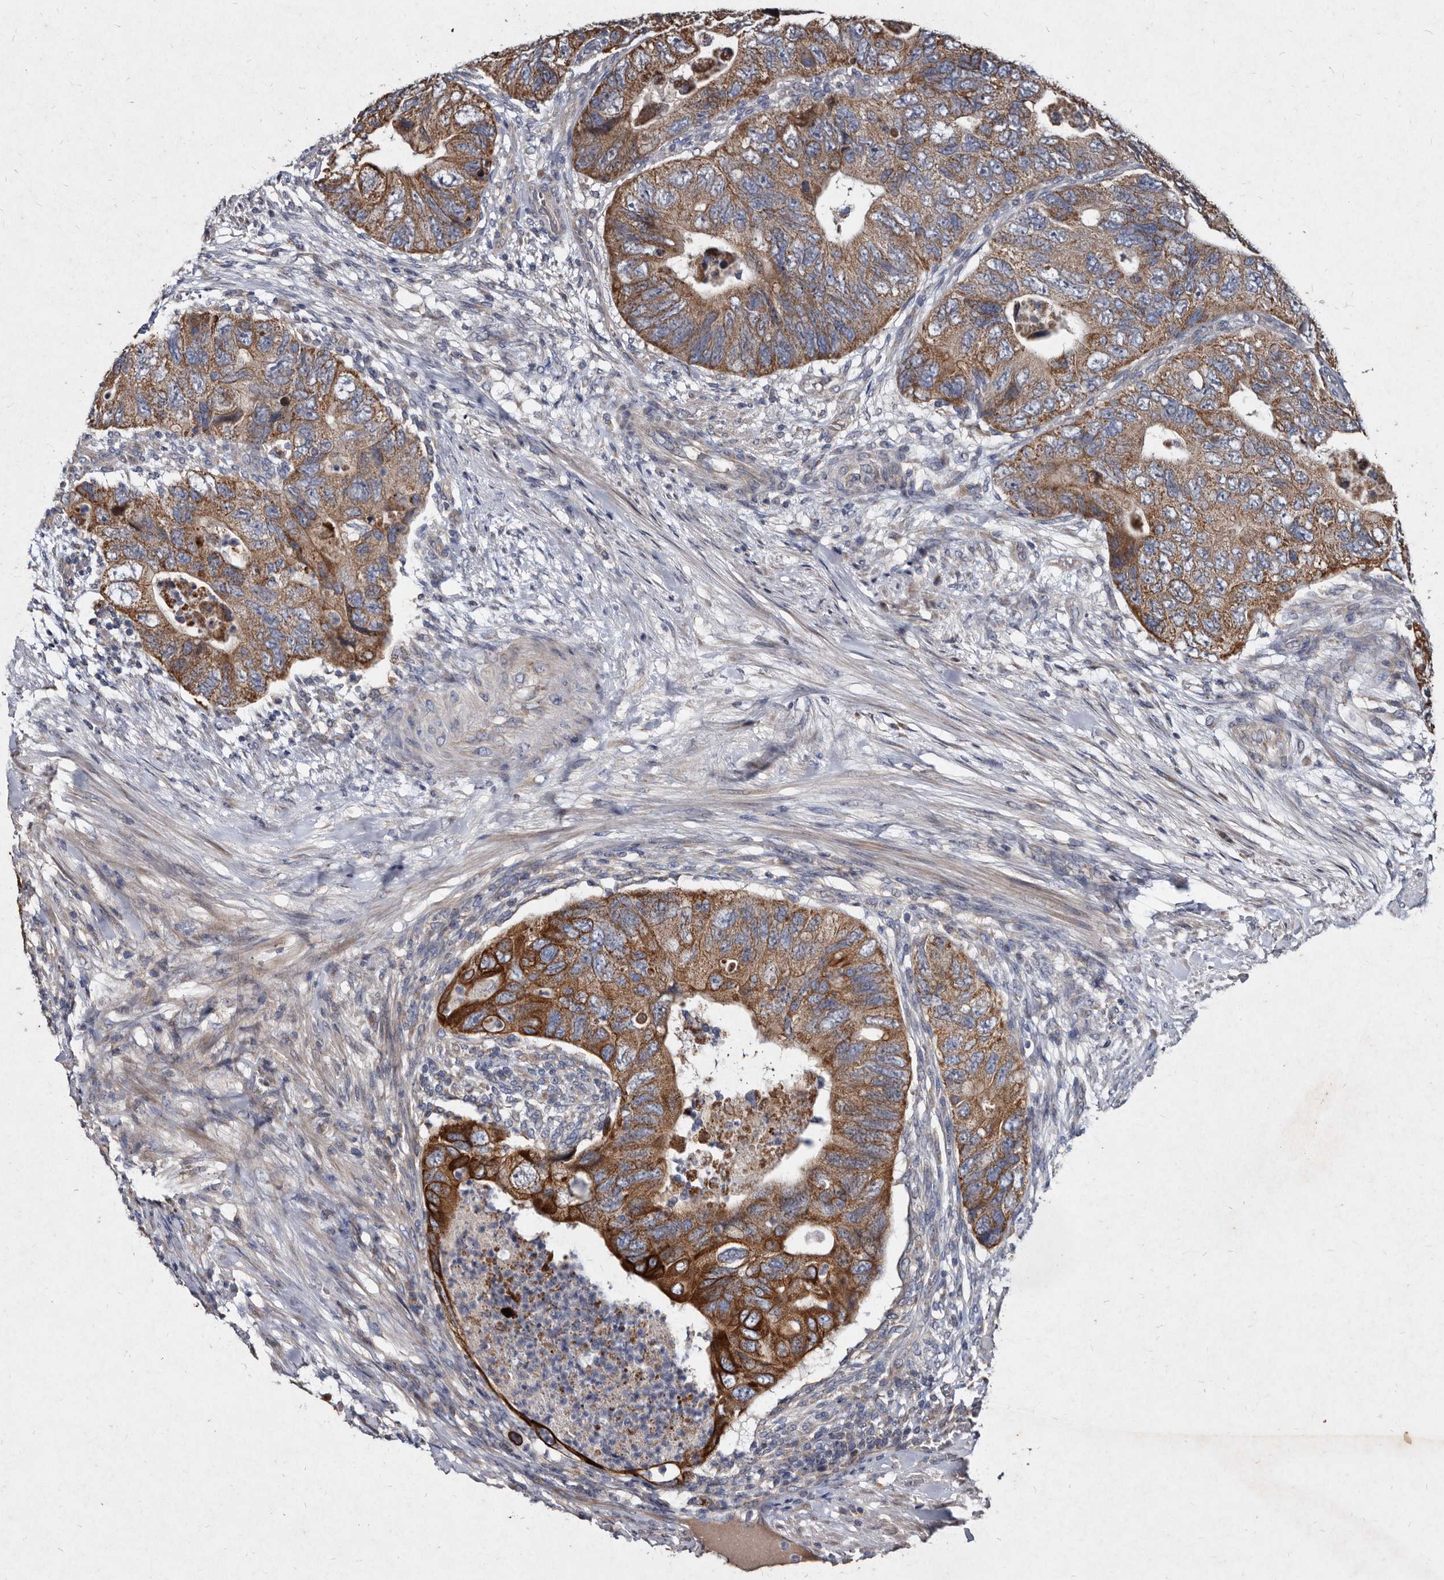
{"staining": {"intensity": "strong", "quantity": ">75%", "location": "cytoplasmic/membranous"}, "tissue": "colorectal cancer", "cell_type": "Tumor cells", "image_type": "cancer", "snomed": [{"axis": "morphology", "description": "Adenocarcinoma, NOS"}, {"axis": "topography", "description": "Rectum"}], "caption": "A high-resolution image shows IHC staining of colorectal cancer (adenocarcinoma), which reveals strong cytoplasmic/membranous staining in approximately >75% of tumor cells.", "gene": "YPEL3", "patient": {"sex": "male", "age": 63}}